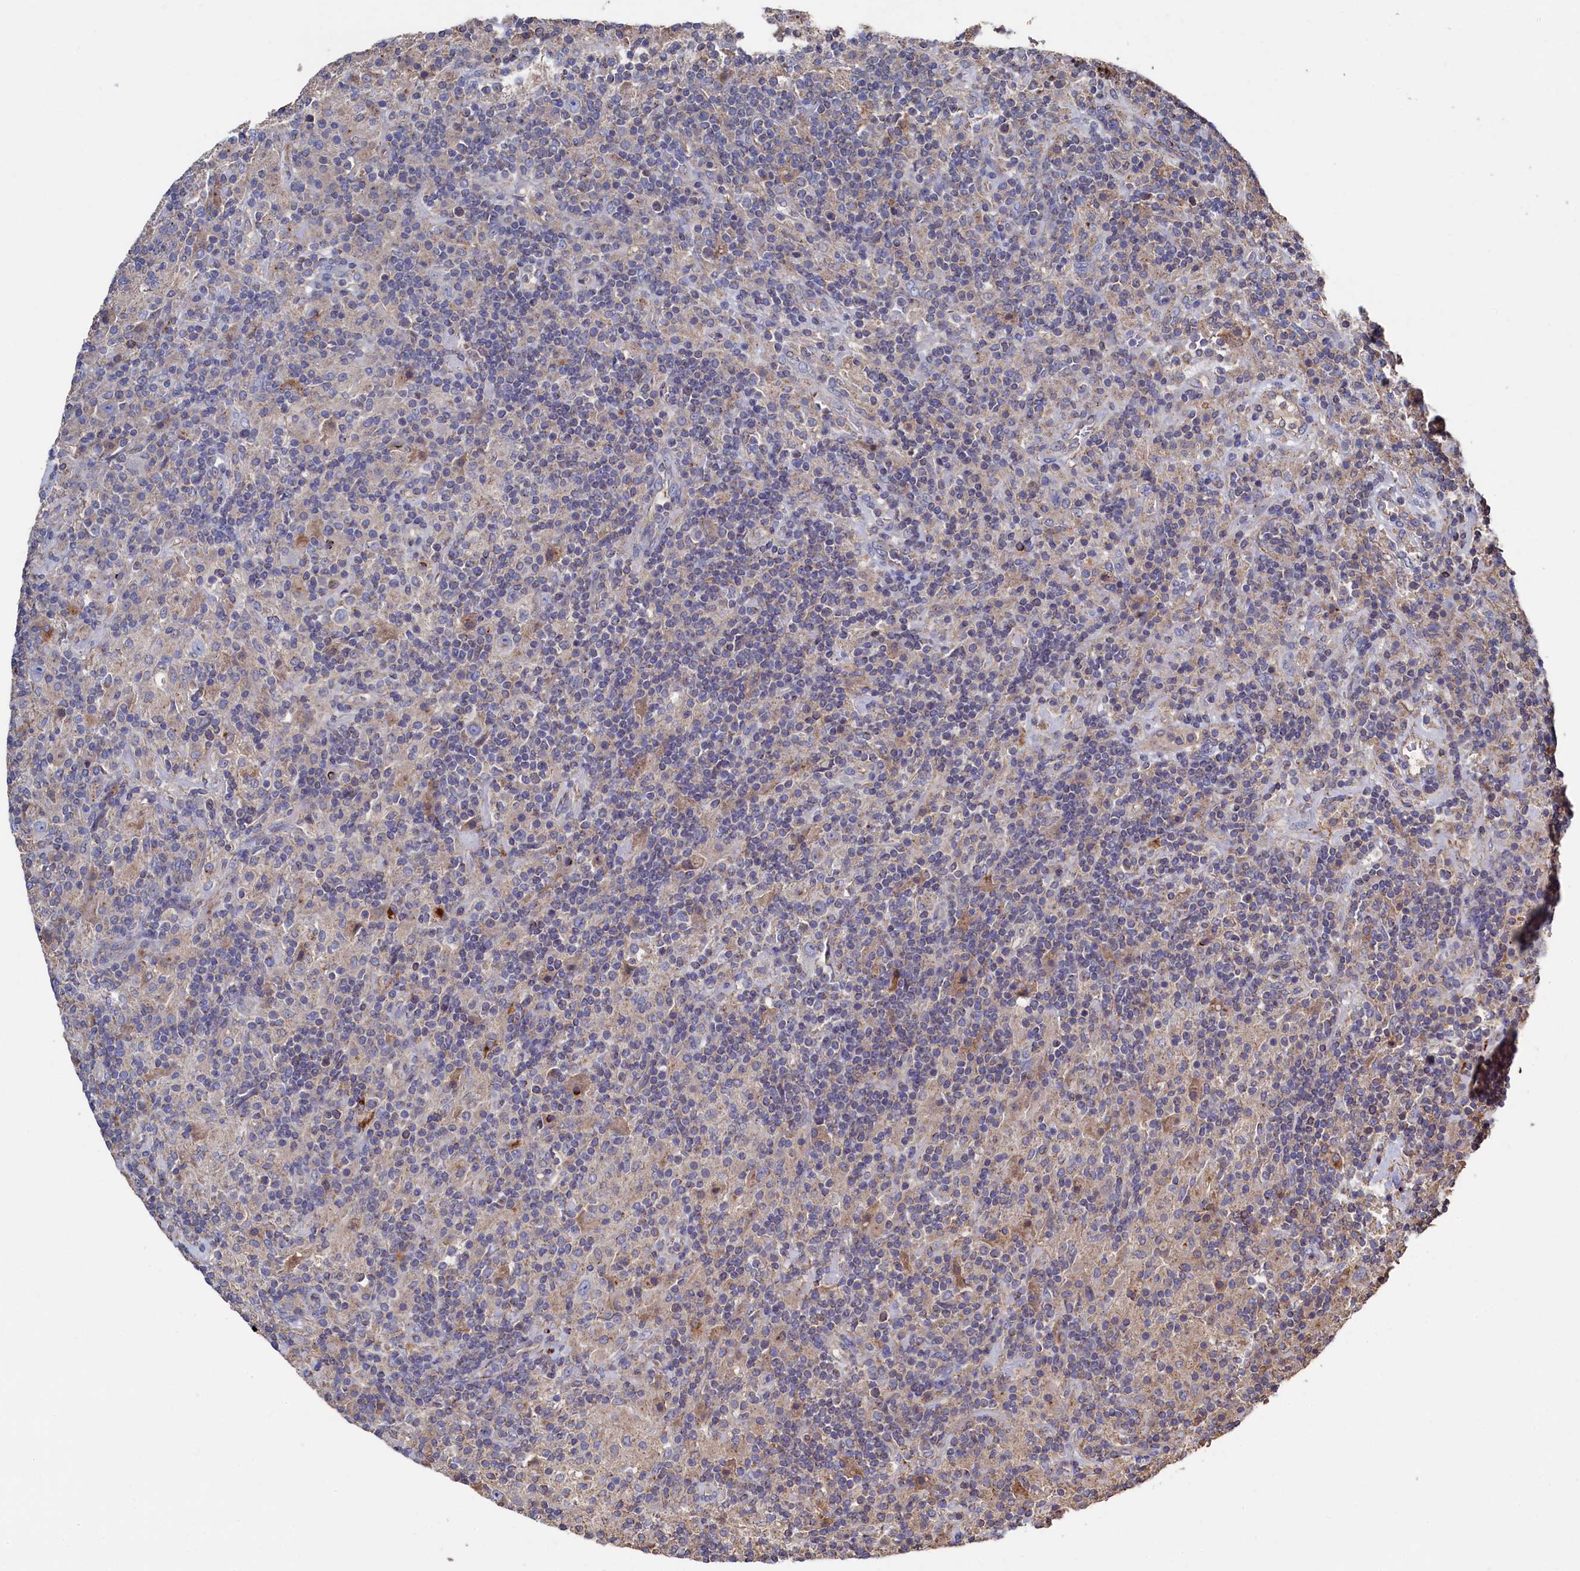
{"staining": {"intensity": "negative", "quantity": "none", "location": "none"}, "tissue": "lymphoma", "cell_type": "Tumor cells", "image_type": "cancer", "snomed": [{"axis": "morphology", "description": "Hodgkin's disease, NOS"}, {"axis": "topography", "description": "Lymph node"}], "caption": "Tumor cells are negative for brown protein staining in Hodgkin's disease. (DAB immunohistochemistry, high magnification).", "gene": "TK2", "patient": {"sex": "male", "age": 70}}